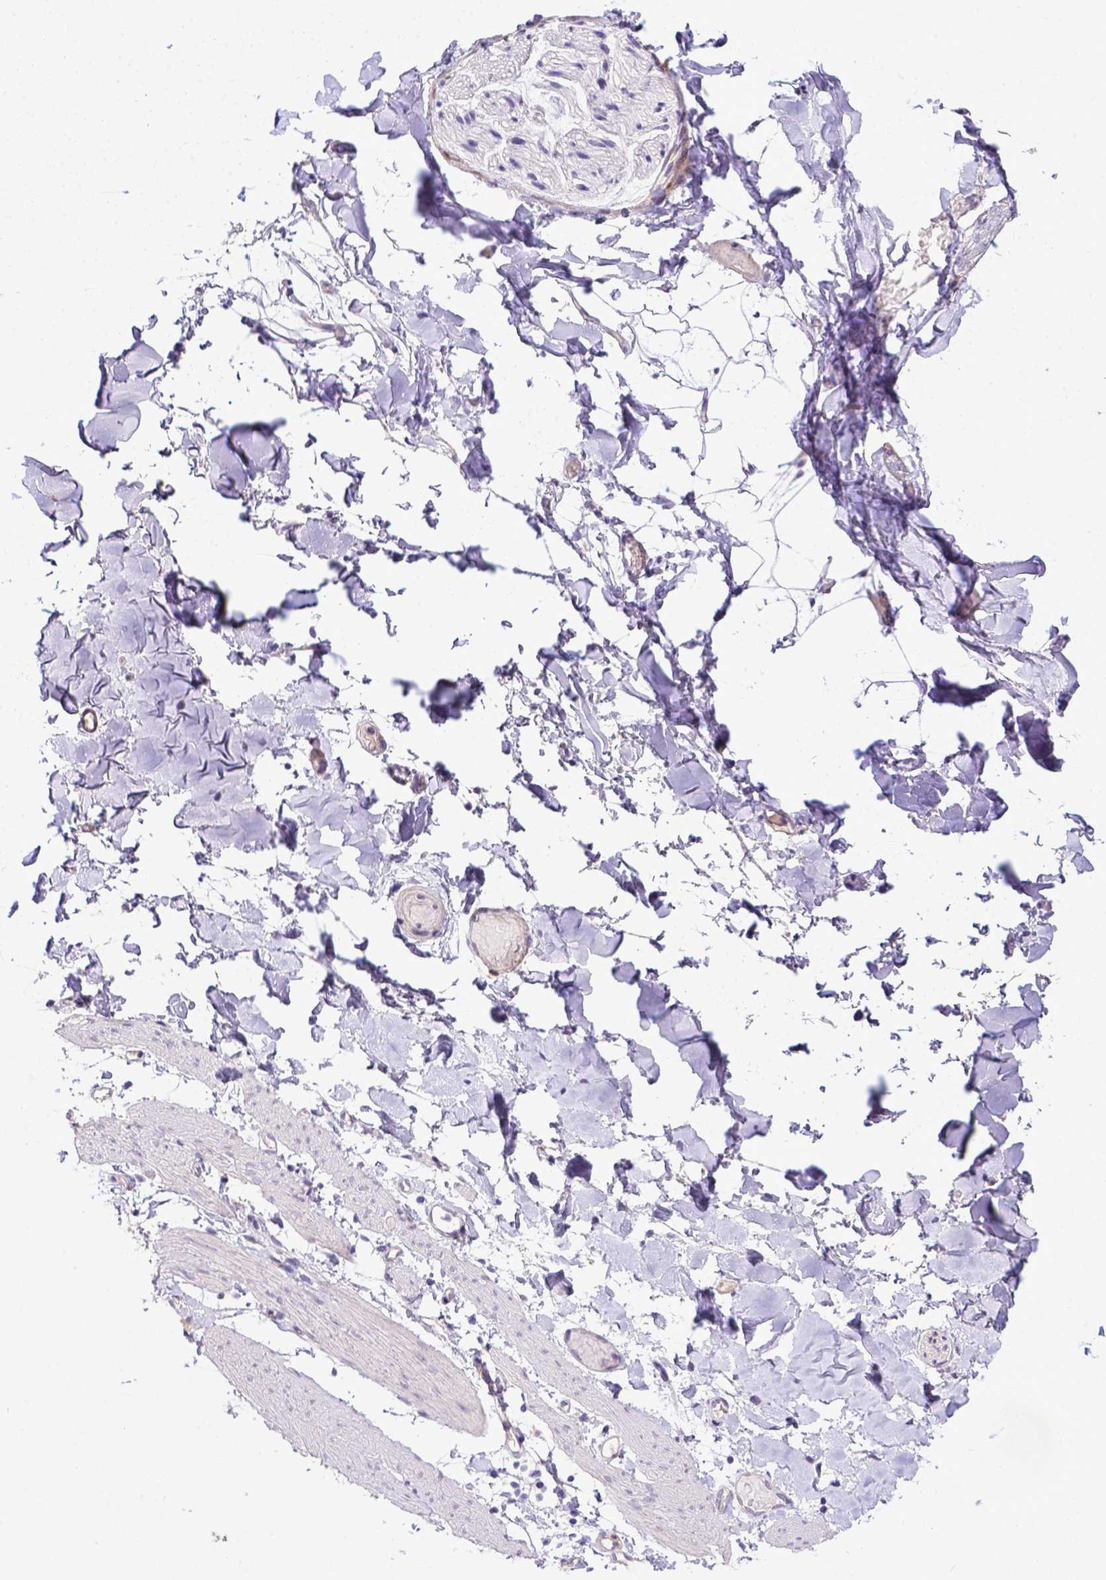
{"staining": {"intensity": "negative", "quantity": "none", "location": "none"}, "tissue": "adipose tissue", "cell_type": "Adipocytes", "image_type": "normal", "snomed": [{"axis": "morphology", "description": "Normal tissue, NOS"}, {"axis": "topography", "description": "Gallbladder"}, {"axis": "topography", "description": "Peripheral nerve tissue"}], "caption": "A high-resolution histopathology image shows immunohistochemistry (IHC) staining of benign adipose tissue, which reveals no significant expression in adipocytes. (Immunohistochemistry, brightfield microscopy, high magnification).", "gene": "BTN1A1", "patient": {"sex": "female", "age": 45}}